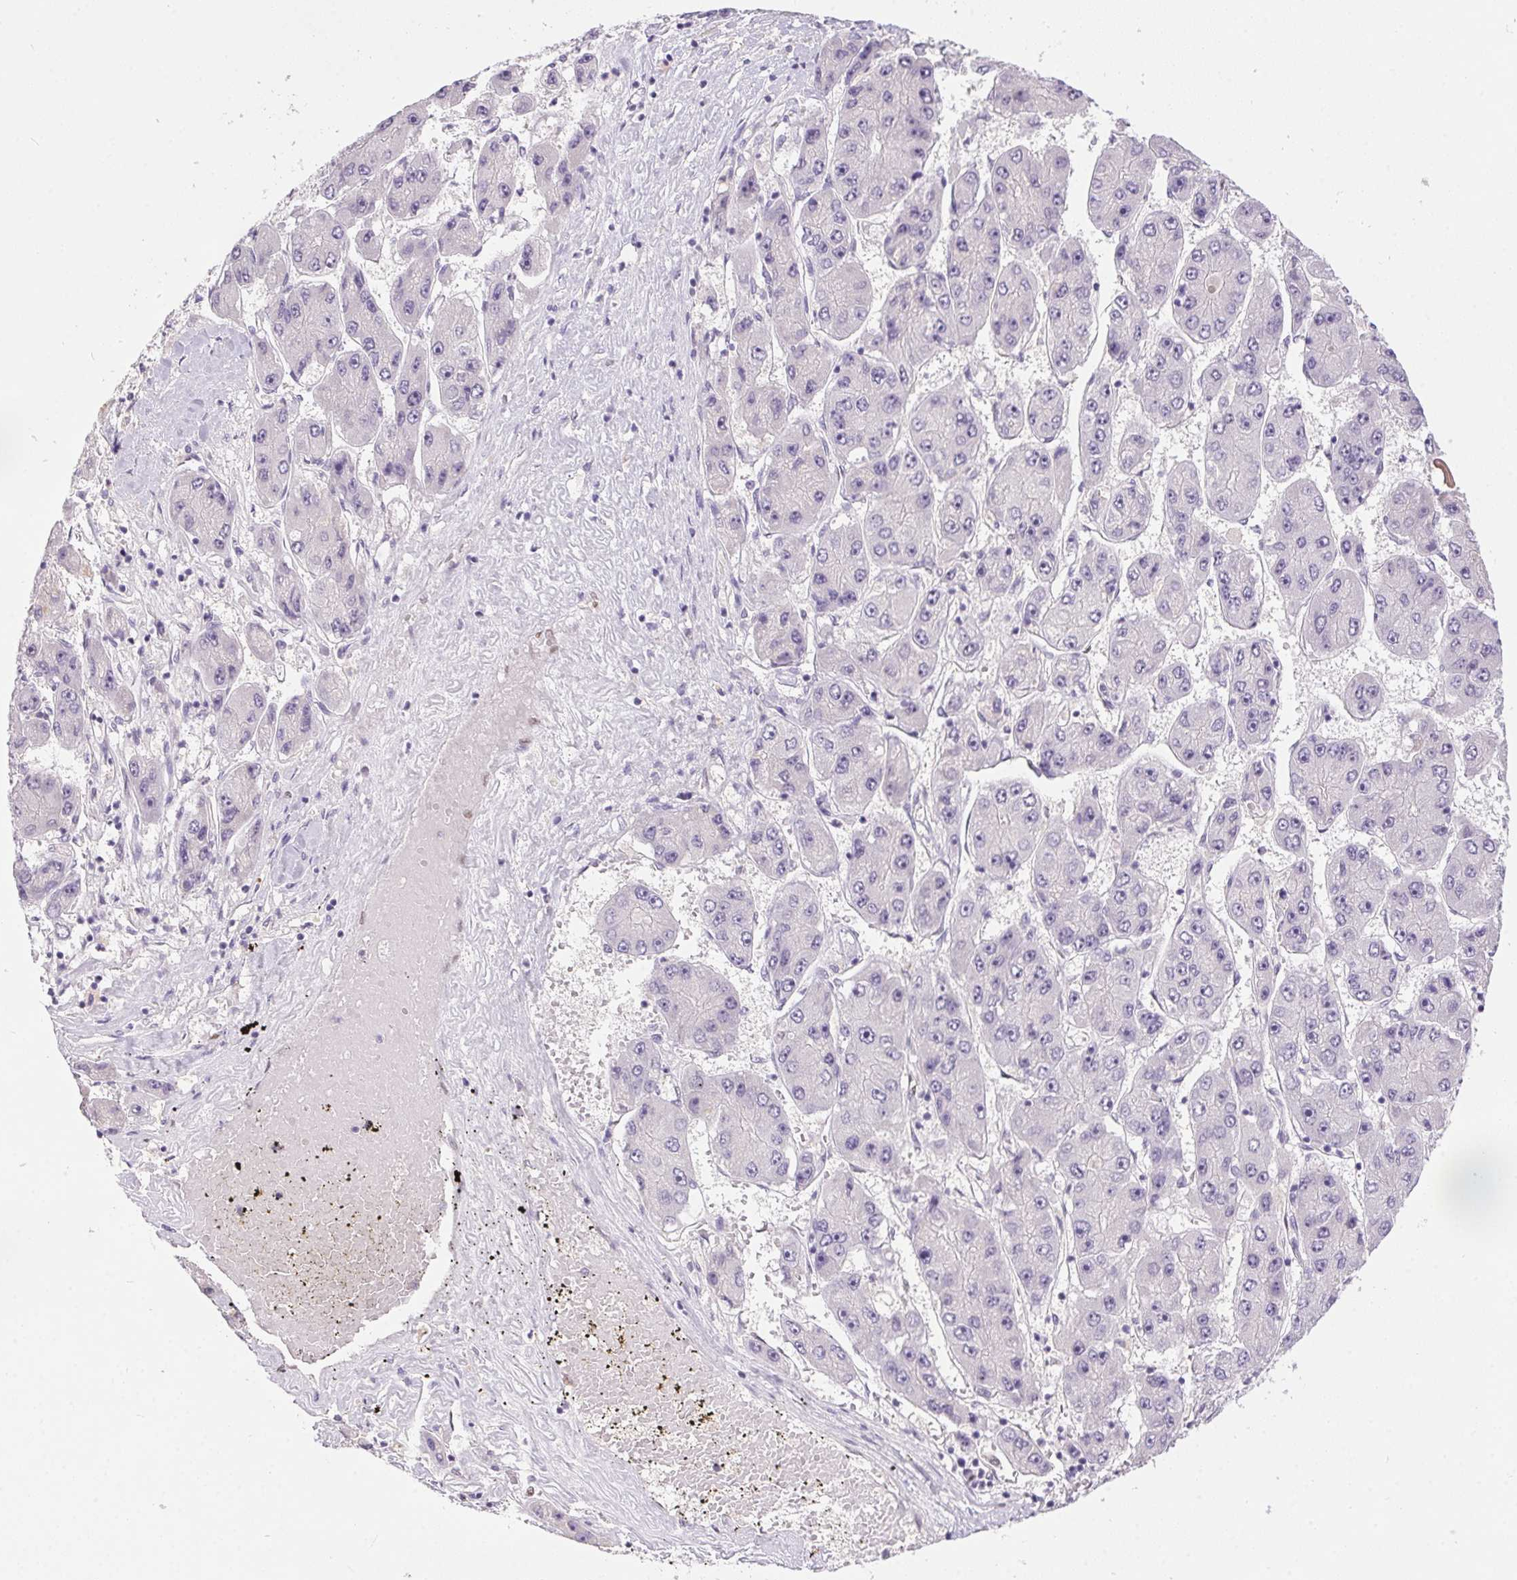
{"staining": {"intensity": "negative", "quantity": "none", "location": "none"}, "tissue": "liver cancer", "cell_type": "Tumor cells", "image_type": "cancer", "snomed": [{"axis": "morphology", "description": "Carcinoma, Hepatocellular, NOS"}, {"axis": "topography", "description": "Liver"}], "caption": "This histopathology image is of hepatocellular carcinoma (liver) stained with immunohistochemistry to label a protein in brown with the nuclei are counter-stained blue. There is no positivity in tumor cells.", "gene": "SP9", "patient": {"sex": "female", "age": 61}}